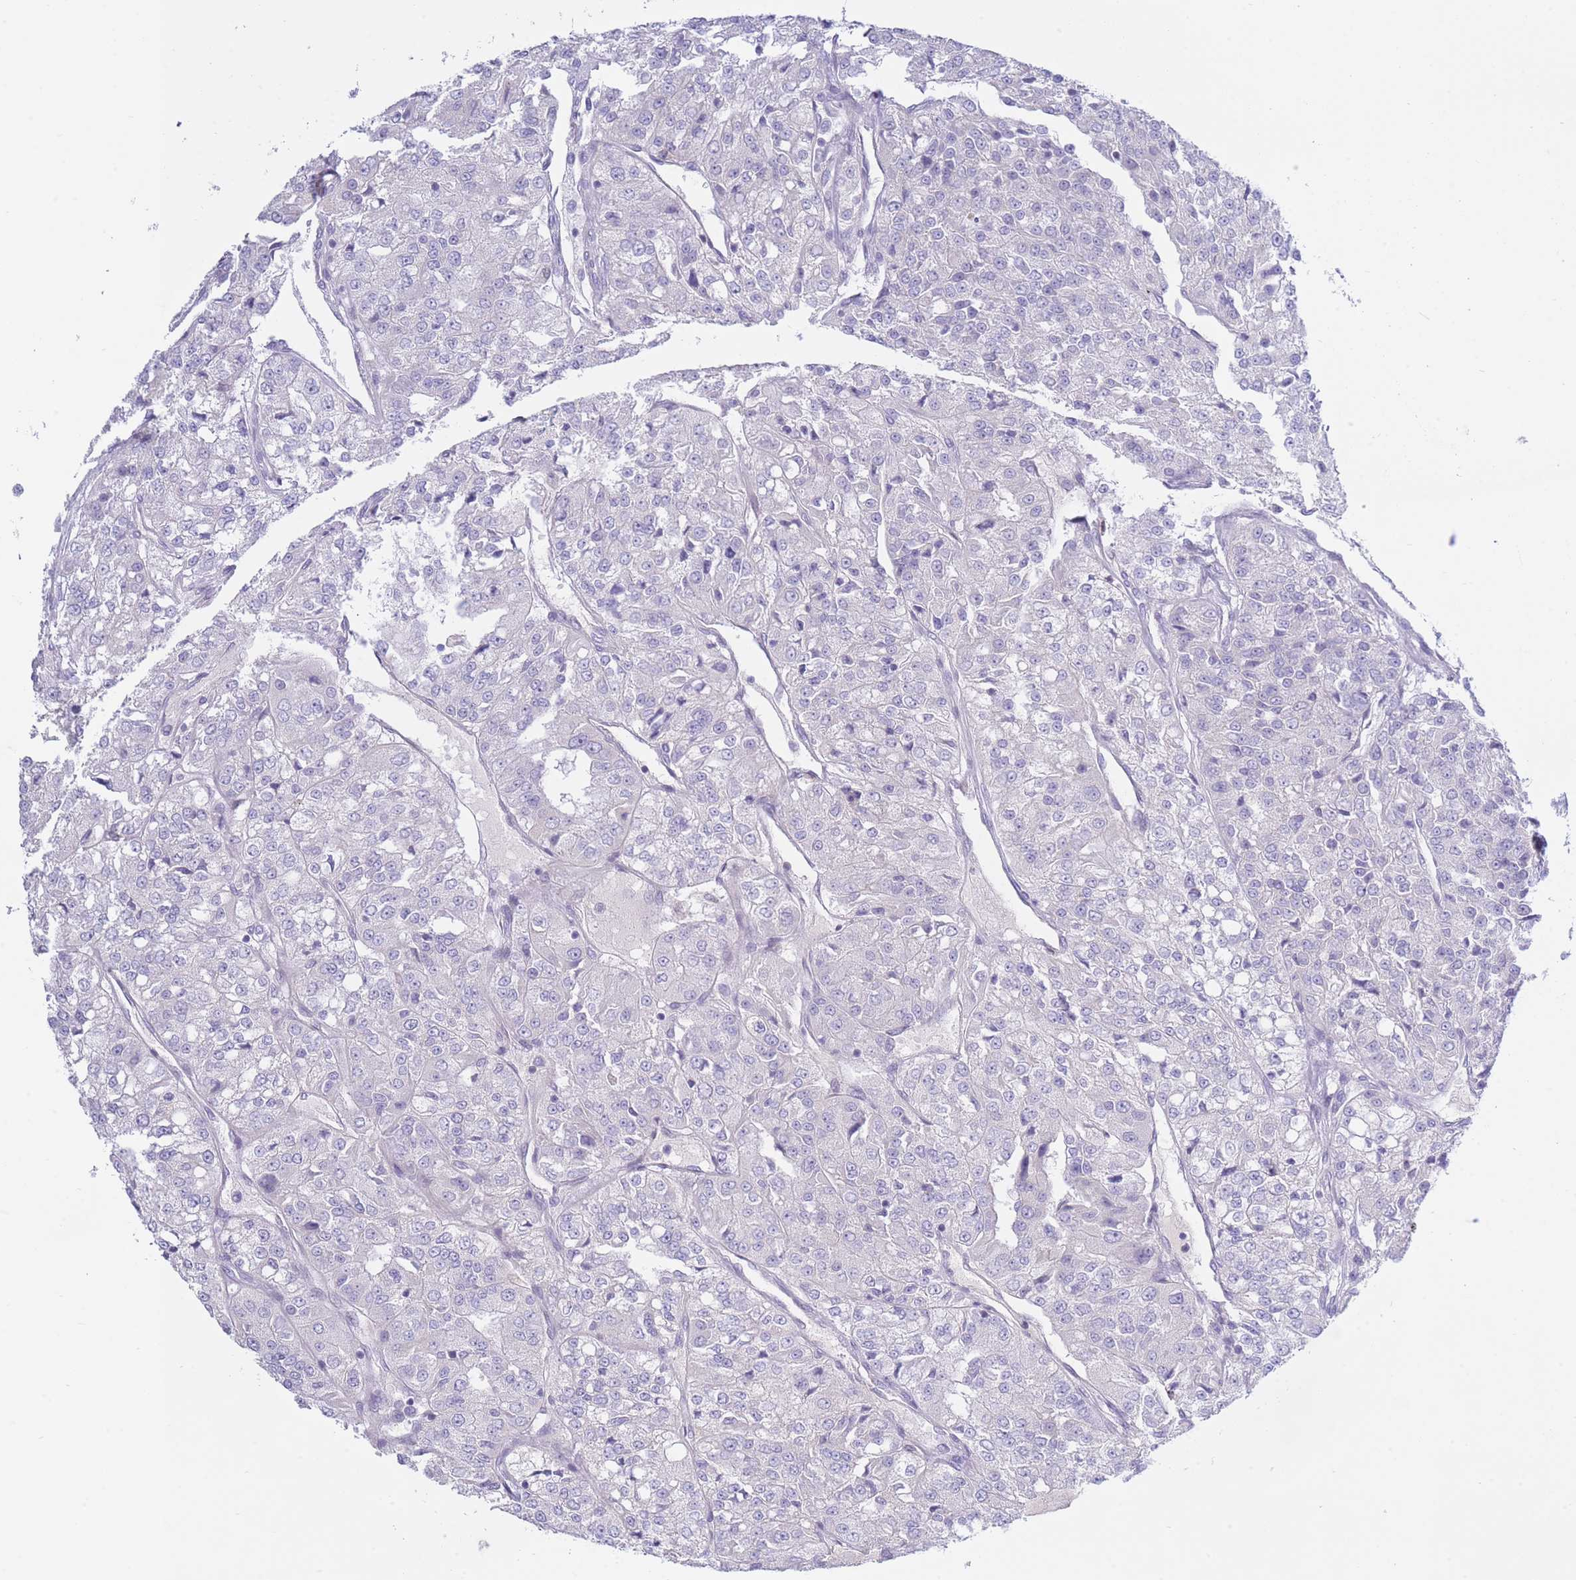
{"staining": {"intensity": "negative", "quantity": "none", "location": "none"}, "tissue": "renal cancer", "cell_type": "Tumor cells", "image_type": "cancer", "snomed": [{"axis": "morphology", "description": "Adenocarcinoma, NOS"}, {"axis": "topography", "description": "Kidney"}], "caption": "Tumor cells are negative for brown protein staining in renal cancer (adenocarcinoma).", "gene": "NANP", "patient": {"sex": "female", "age": 63}}